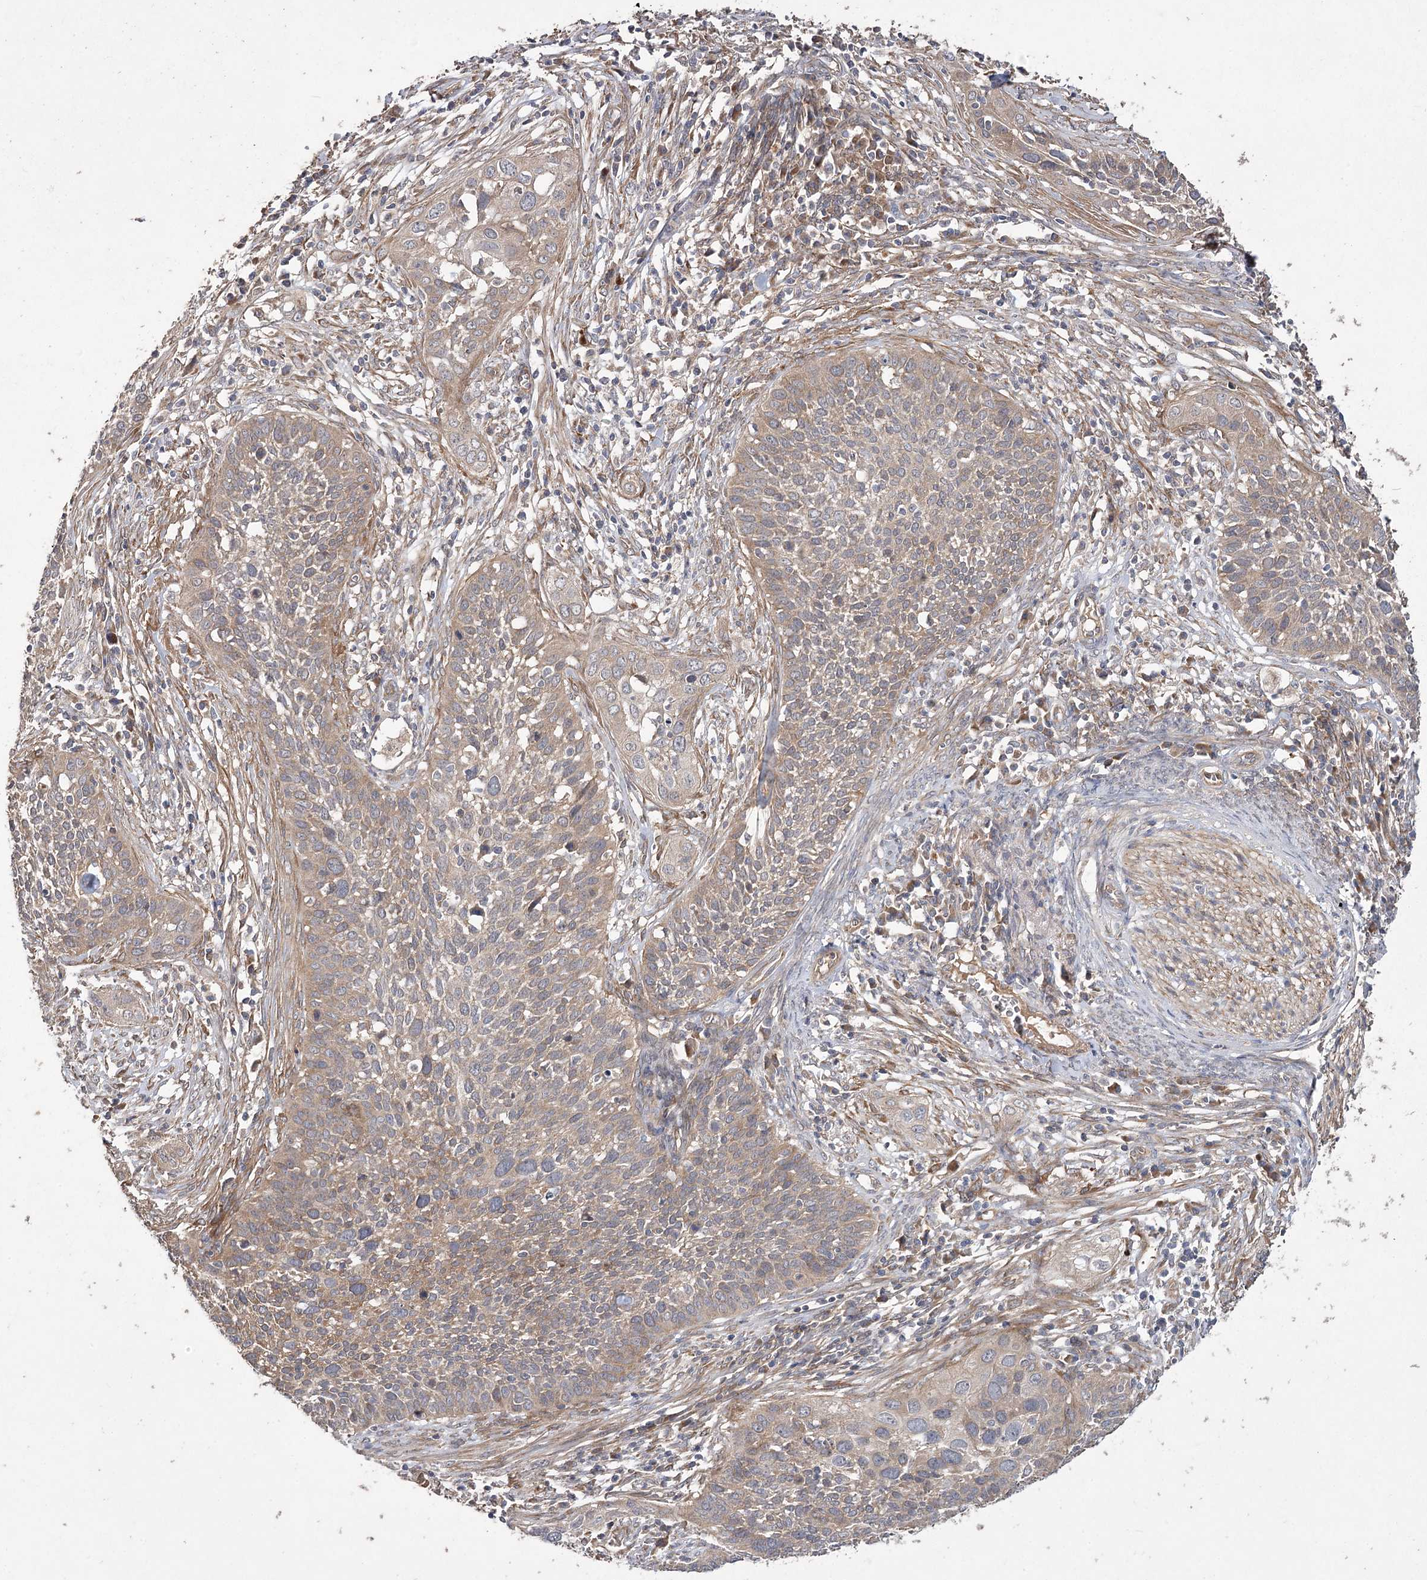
{"staining": {"intensity": "moderate", "quantity": "<25%", "location": "cytoplasmic/membranous"}, "tissue": "cervical cancer", "cell_type": "Tumor cells", "image_type": "cancer", "snomed": [{"axis": "morphology", "description": "Squamous cell carcinoma, NOS"}, {"axis": "topography", "description": "Cervix"}], "caption": "About <25% of tumor cells in cervical squamous cell carcinoma demonstrate moderate cytoplasmic/membranous protein staining as visualized by brown immunohistochemical staining.", "gene": "RIN2", "patient": {"sex": "female", "age": 34}}